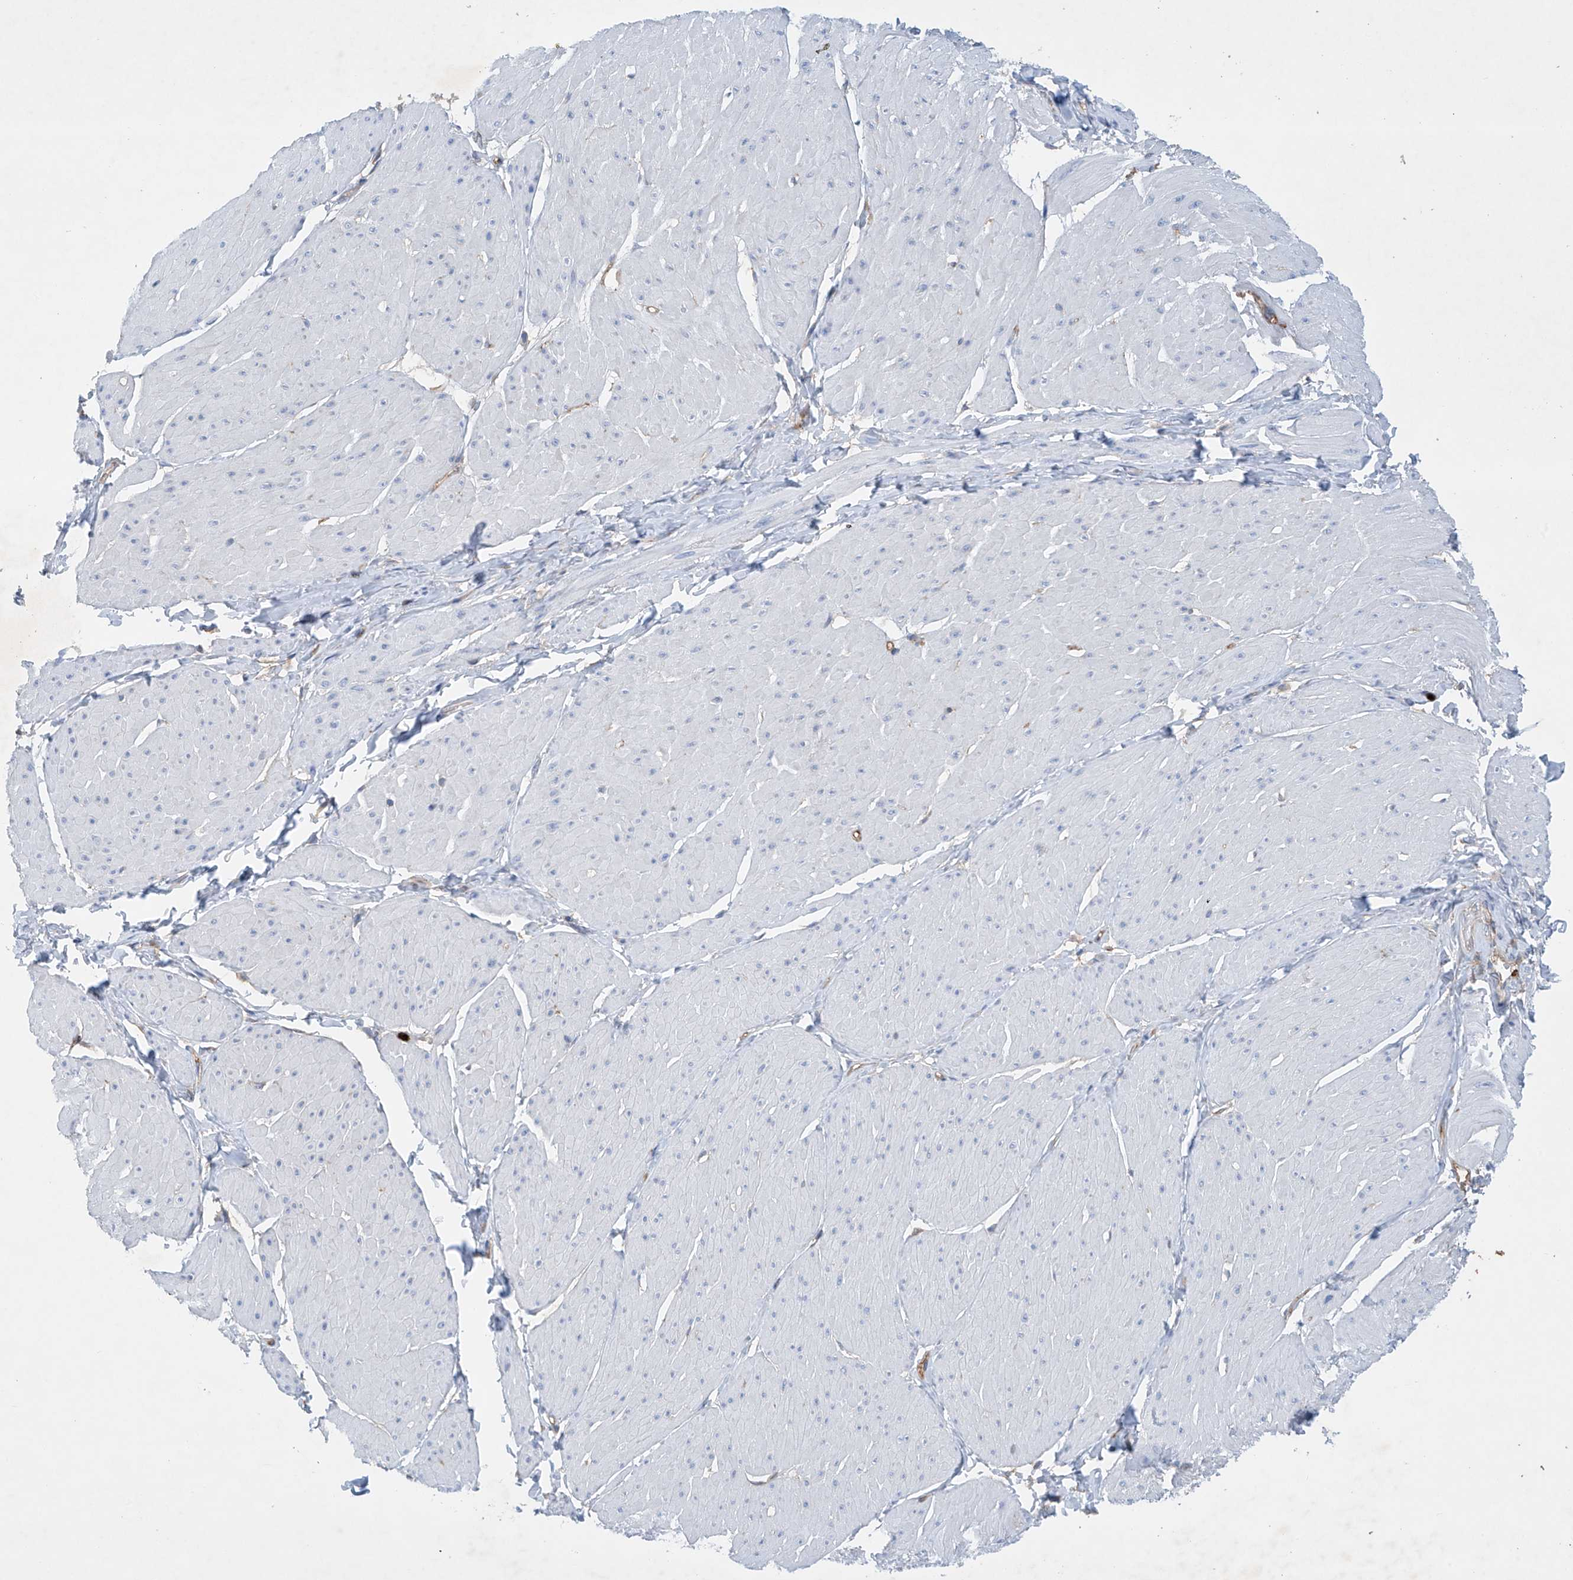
{"staining": {"intensity": "negative", "quantity": "none", "location": "none"}, "tissue": "smooth muscle", "cell_type": "Smooth muscle cells", "image_type": "normal", "snomed": [{"axis": "morphology", "description": "Urothelial carcinoma, High grade"}, {"axis": "topography", "description": "Urinary bladder"}], "caption": "High power microscopy image of an immunohistochemistry (IHC) photomicrograph of unremarkable smooth muscle, revealing no significant expression in smooth muscle cells. The staining is performed using DAB brown chromogen with nuclei counter-stained in using hematoxylin.", "gene": "PHACTR2", "patient": {"sex": "male", "age": 46}}